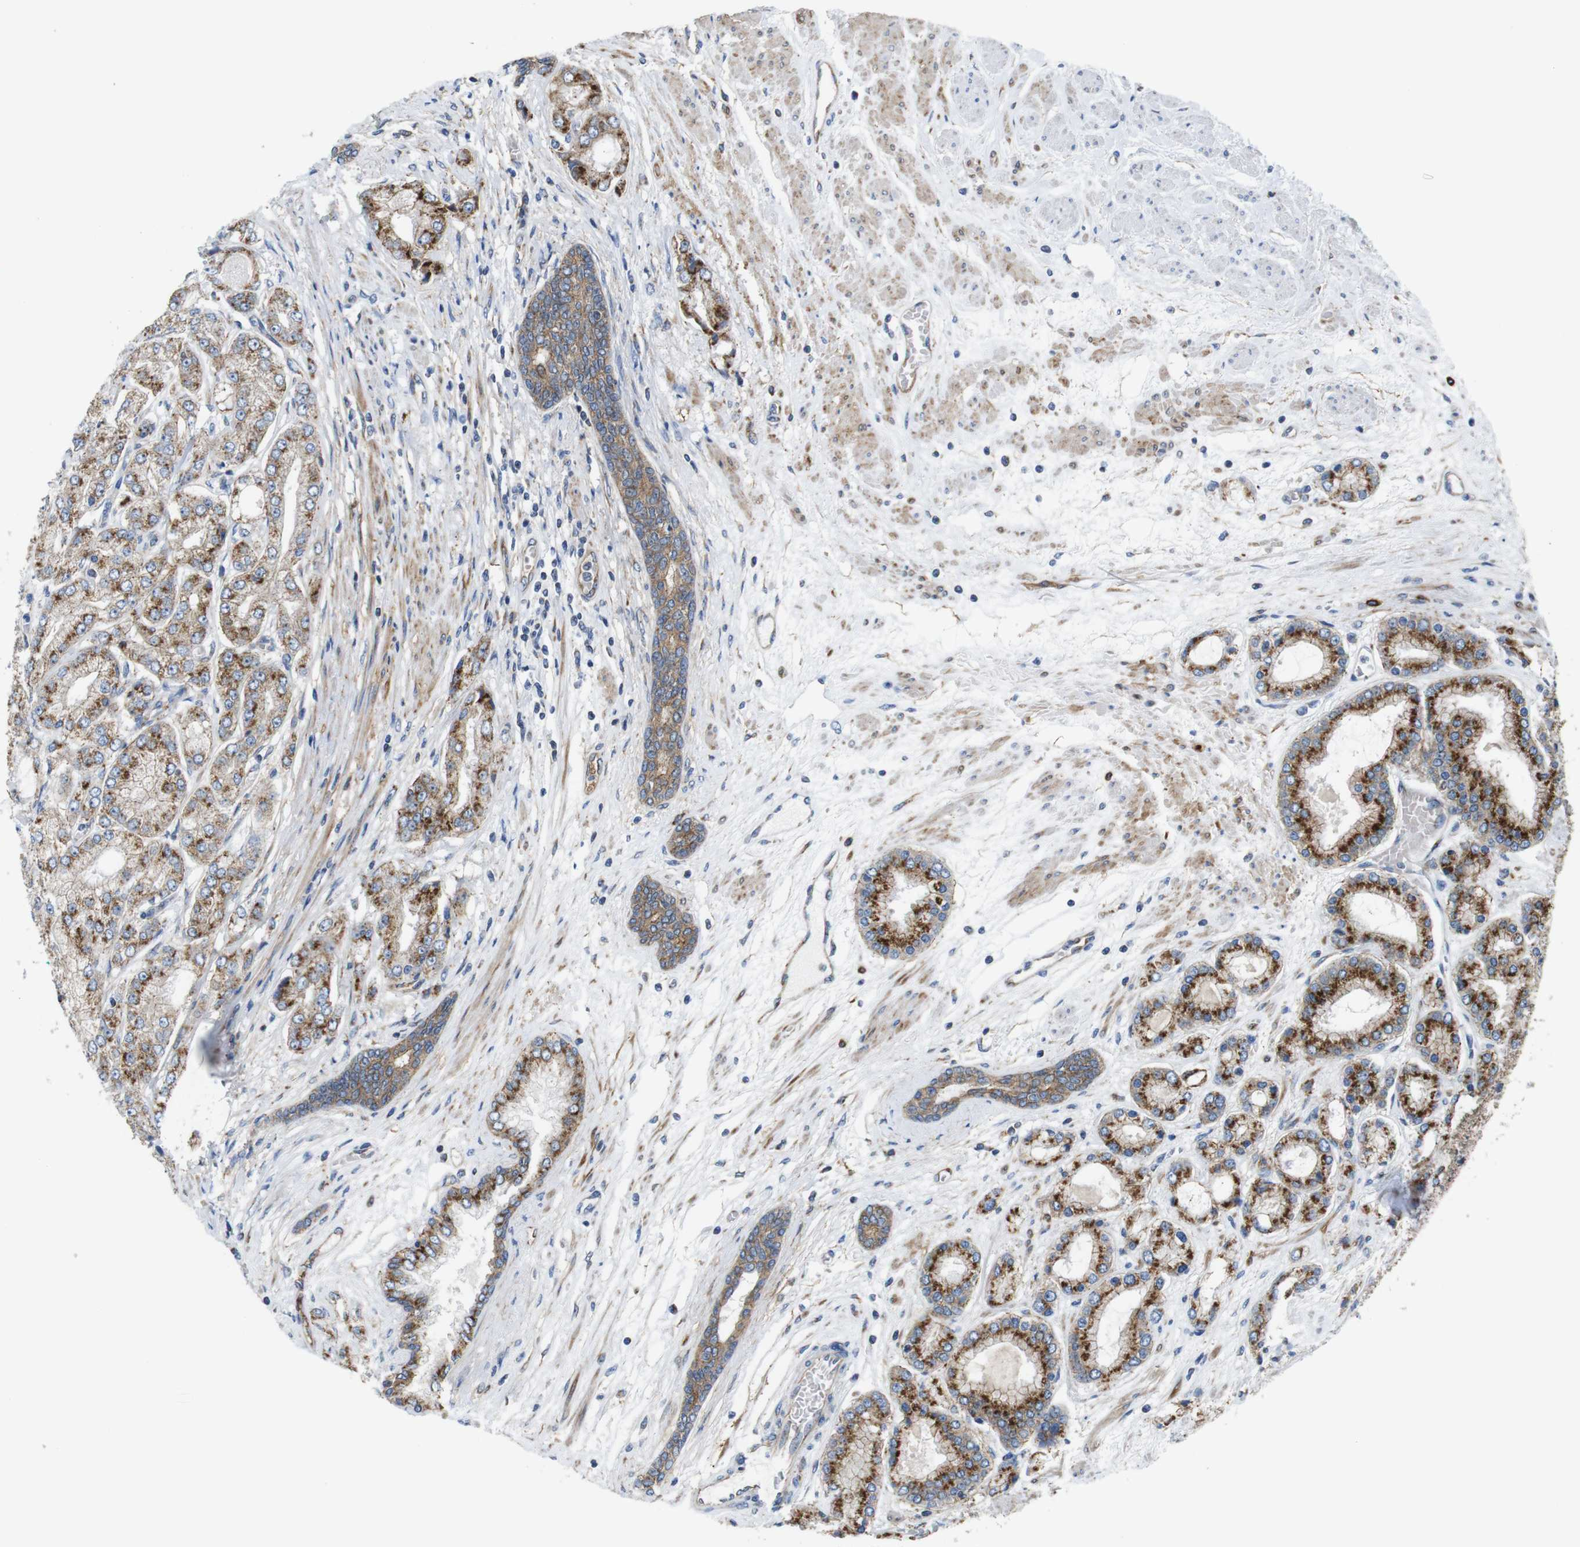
{"staining": {"intensity": "strong", "quantity": "25%-75%", "location": "cytoplasmic/membranous"}, "tissue": "prostate cancer", "cell_type": "Tumor cells", "image_type": "cancer", "snomed": [{"axis": "morphology", "description": "Adenocarcinoma, High grade"}, {"axis": "topography", "description": "Prostate"}], "caption": "A high amount of strong cytoplasmic/membranous positivity is present in about 25%-75% of tumor cells in prostate high-grade adenocarcinoma tissue.", "gene": "EFCAB14", "patient": {"sex": "male", "age": 59}}